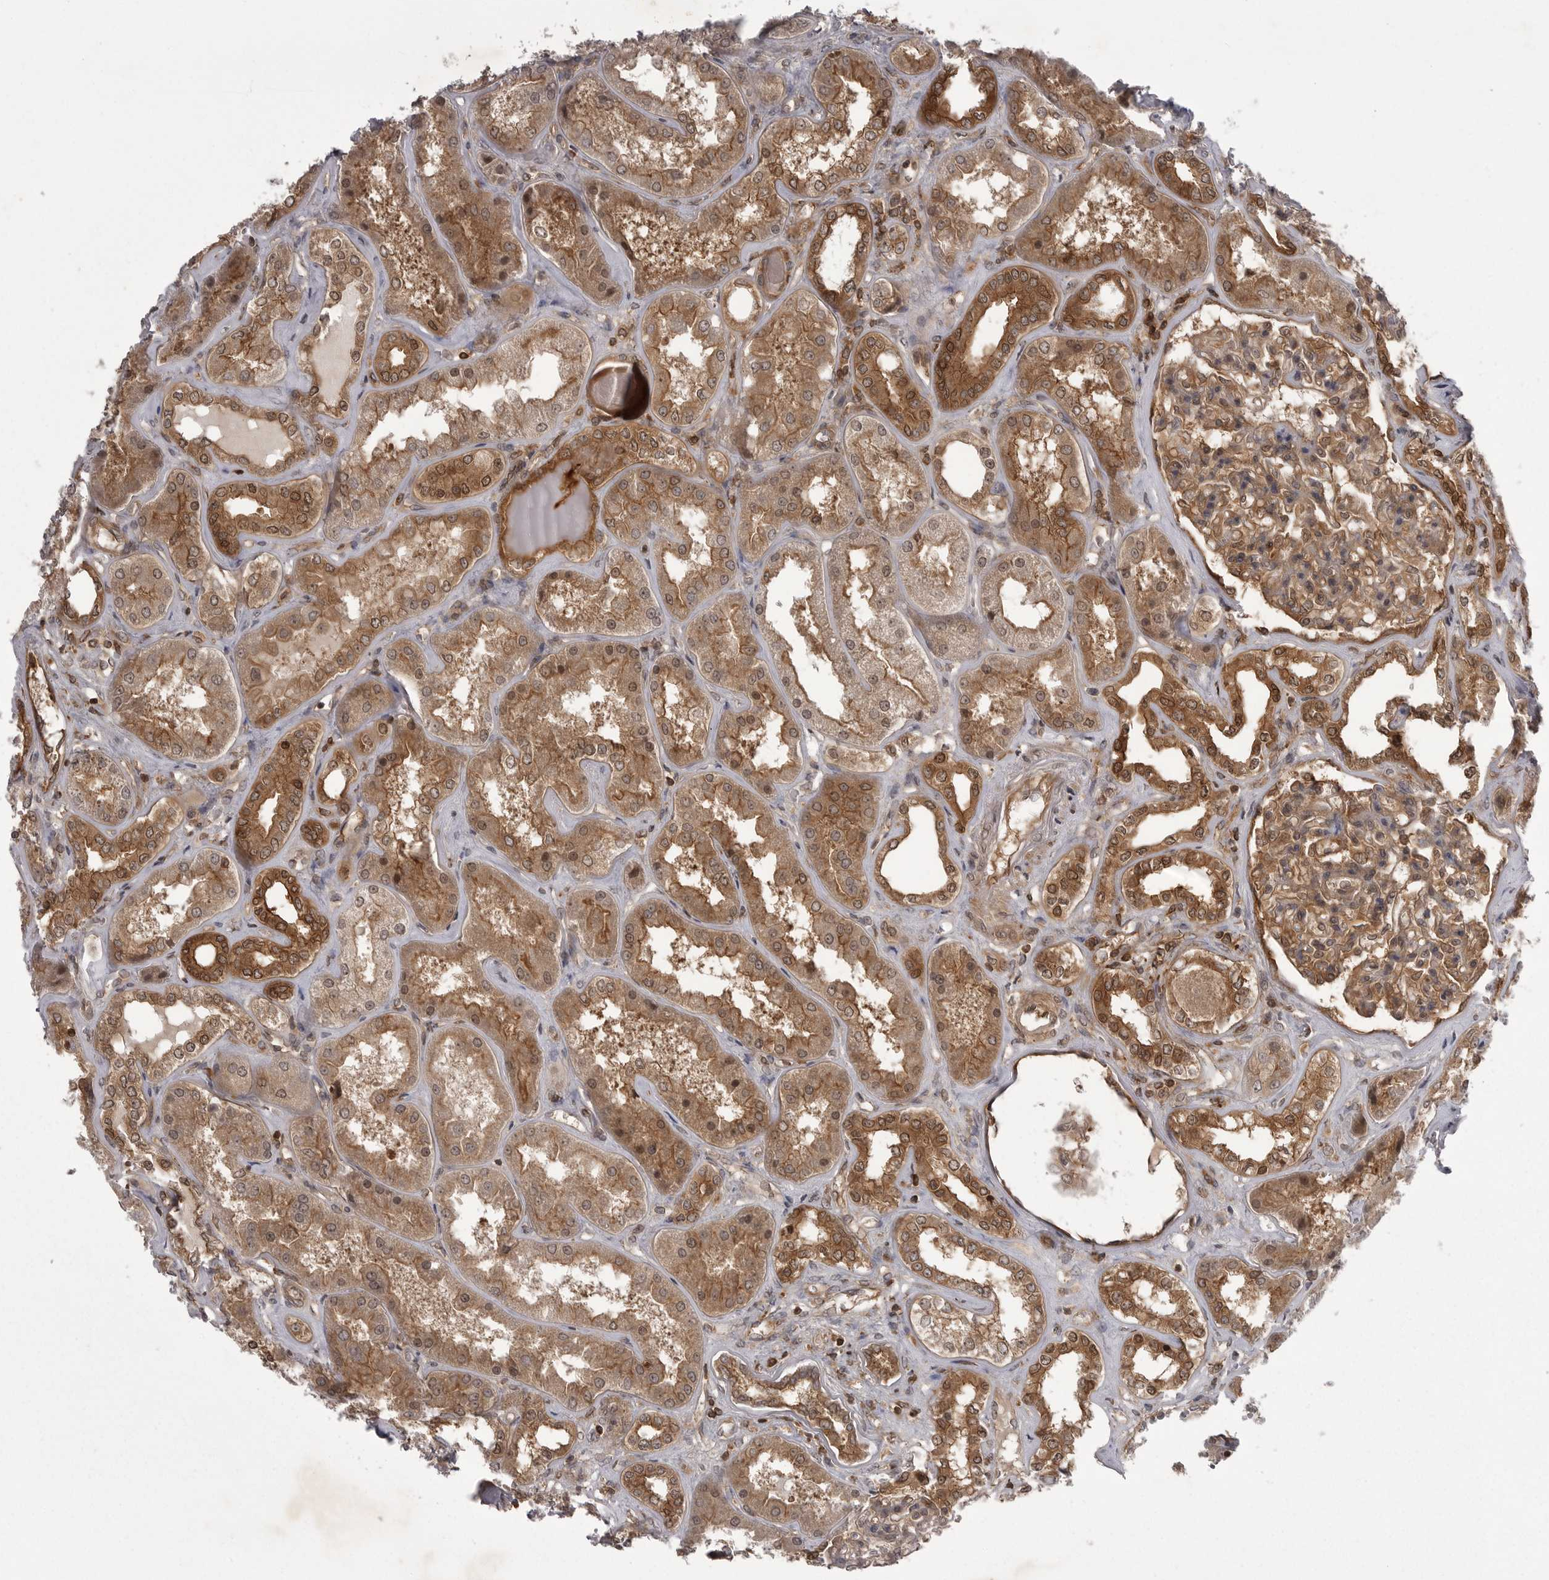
{"staining": {"intensity": "moderate", "quantity": ">75%", "location": "cytoplasmic/membranous"}, "tissue": "kidney", "cell_type": "Cells in glomeruli", "image_type": "normal", "snomed": [{"axis": "morphology", "description": "Normal tissue, NOS"}, {"axis": "topography", "description": "Kidney"}], "caption": "Protein staining of normal kidney displays moderate cytoplasmic/membranous expression in approximately >75% of cells in glomeruli.", "gene": "STK24", "patient": {"sex": "female", "age": 56}}